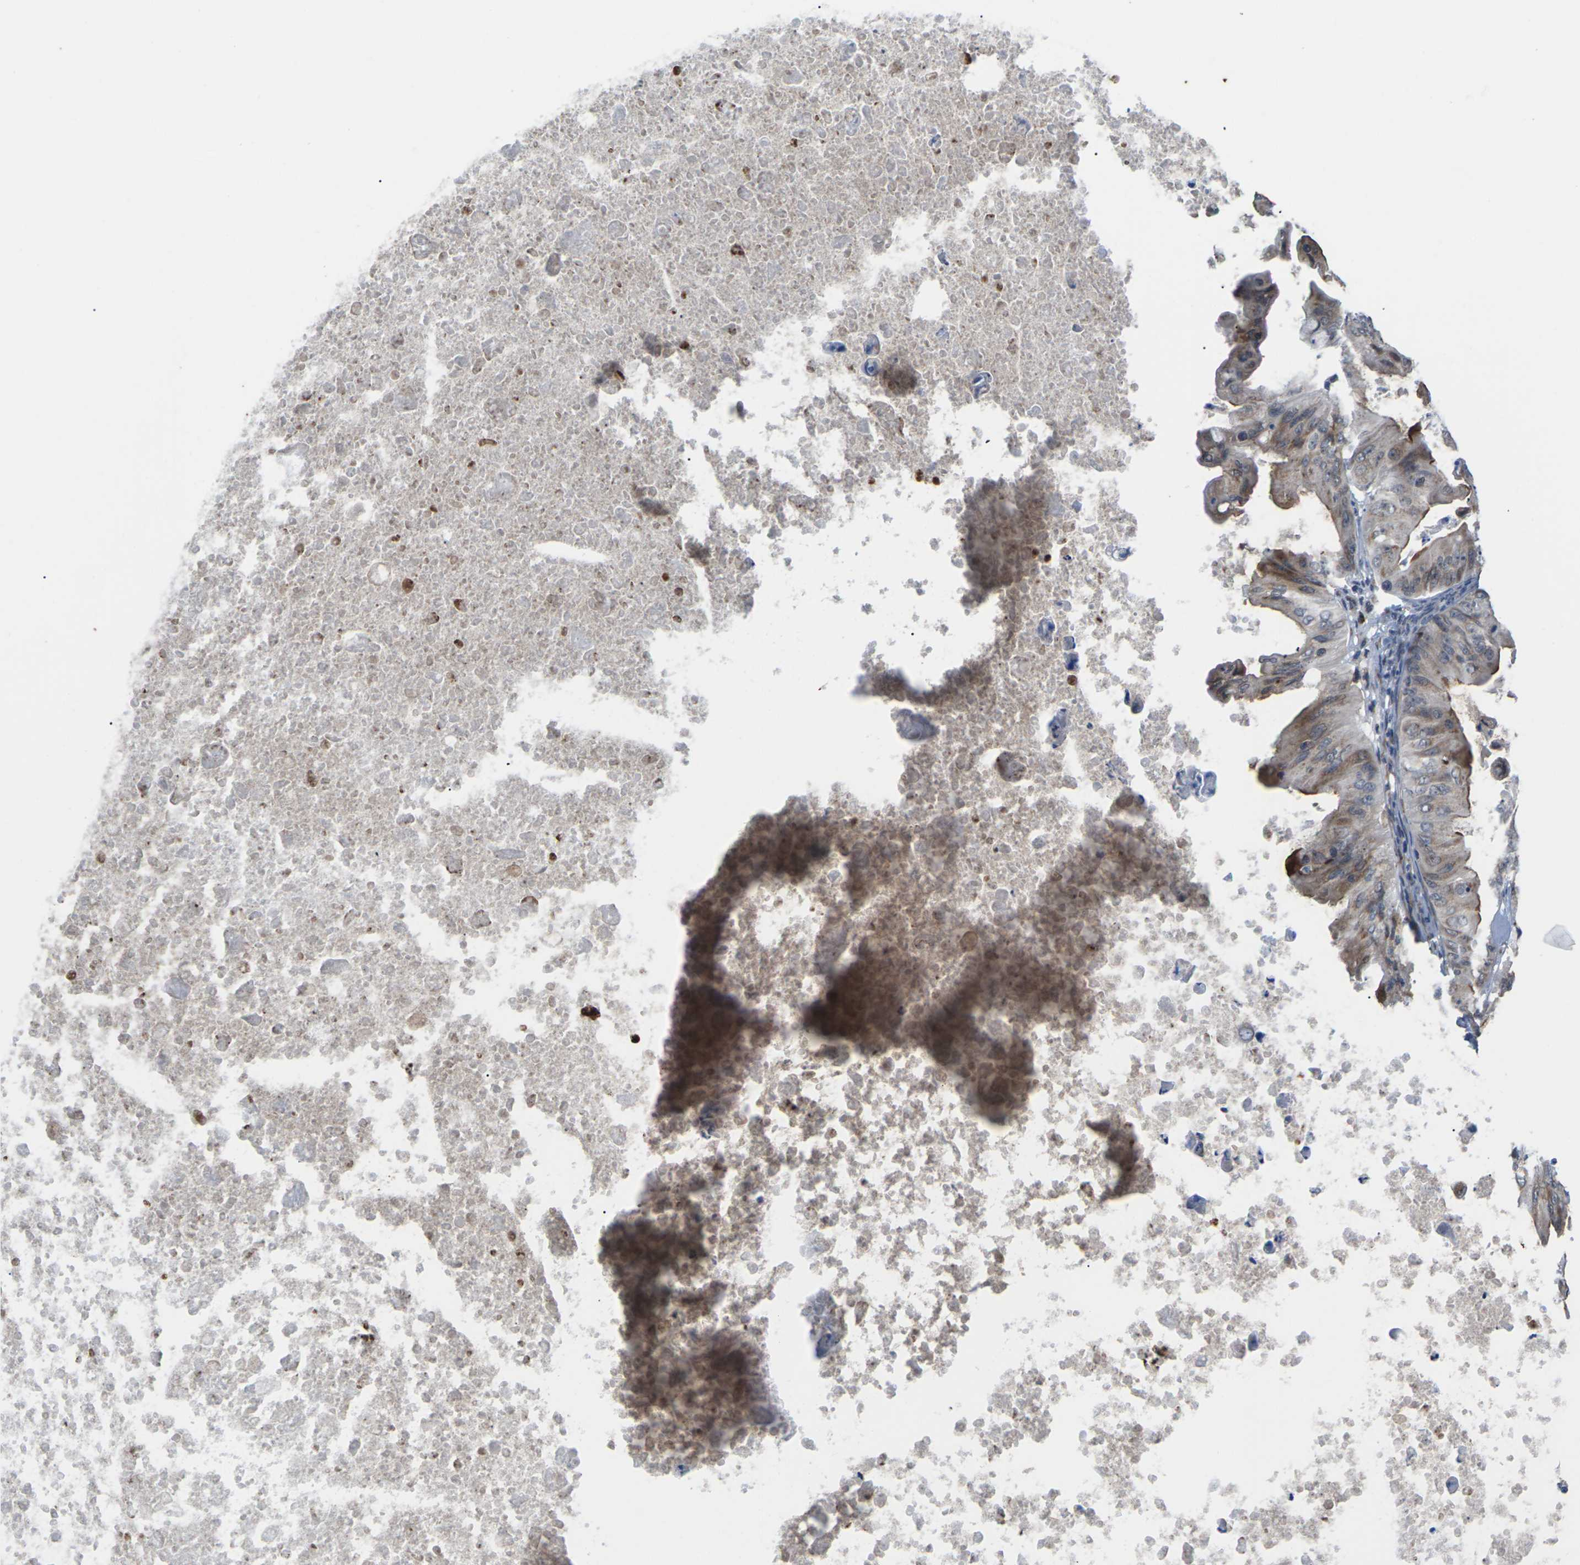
{"staining": {"intensity": "moderate", "quantity": ">75%", "location": "cytoplasmic/membranous"}, "tissue": "ovarian cancer", "cell_type": "Tumor cells", "image_type": "cancer", "snomed": [{"axis": "morphology", "description": "Cystadenocarcinoma, mucinous, NOS"}, {"axis": "topography", "description": "Ovary"}], "caption": "An immunohistochemistry (IHC) histopathology image of neoplastic tissue is shown. Protein staining in brown shows moderate cytoplasmic/membranous positivity in mucinous cystadenocarcinoma (ovarian) within tumor cells.", "gene": "PDZK1IP1", "patient": {"sex": "female", "age": 37}}